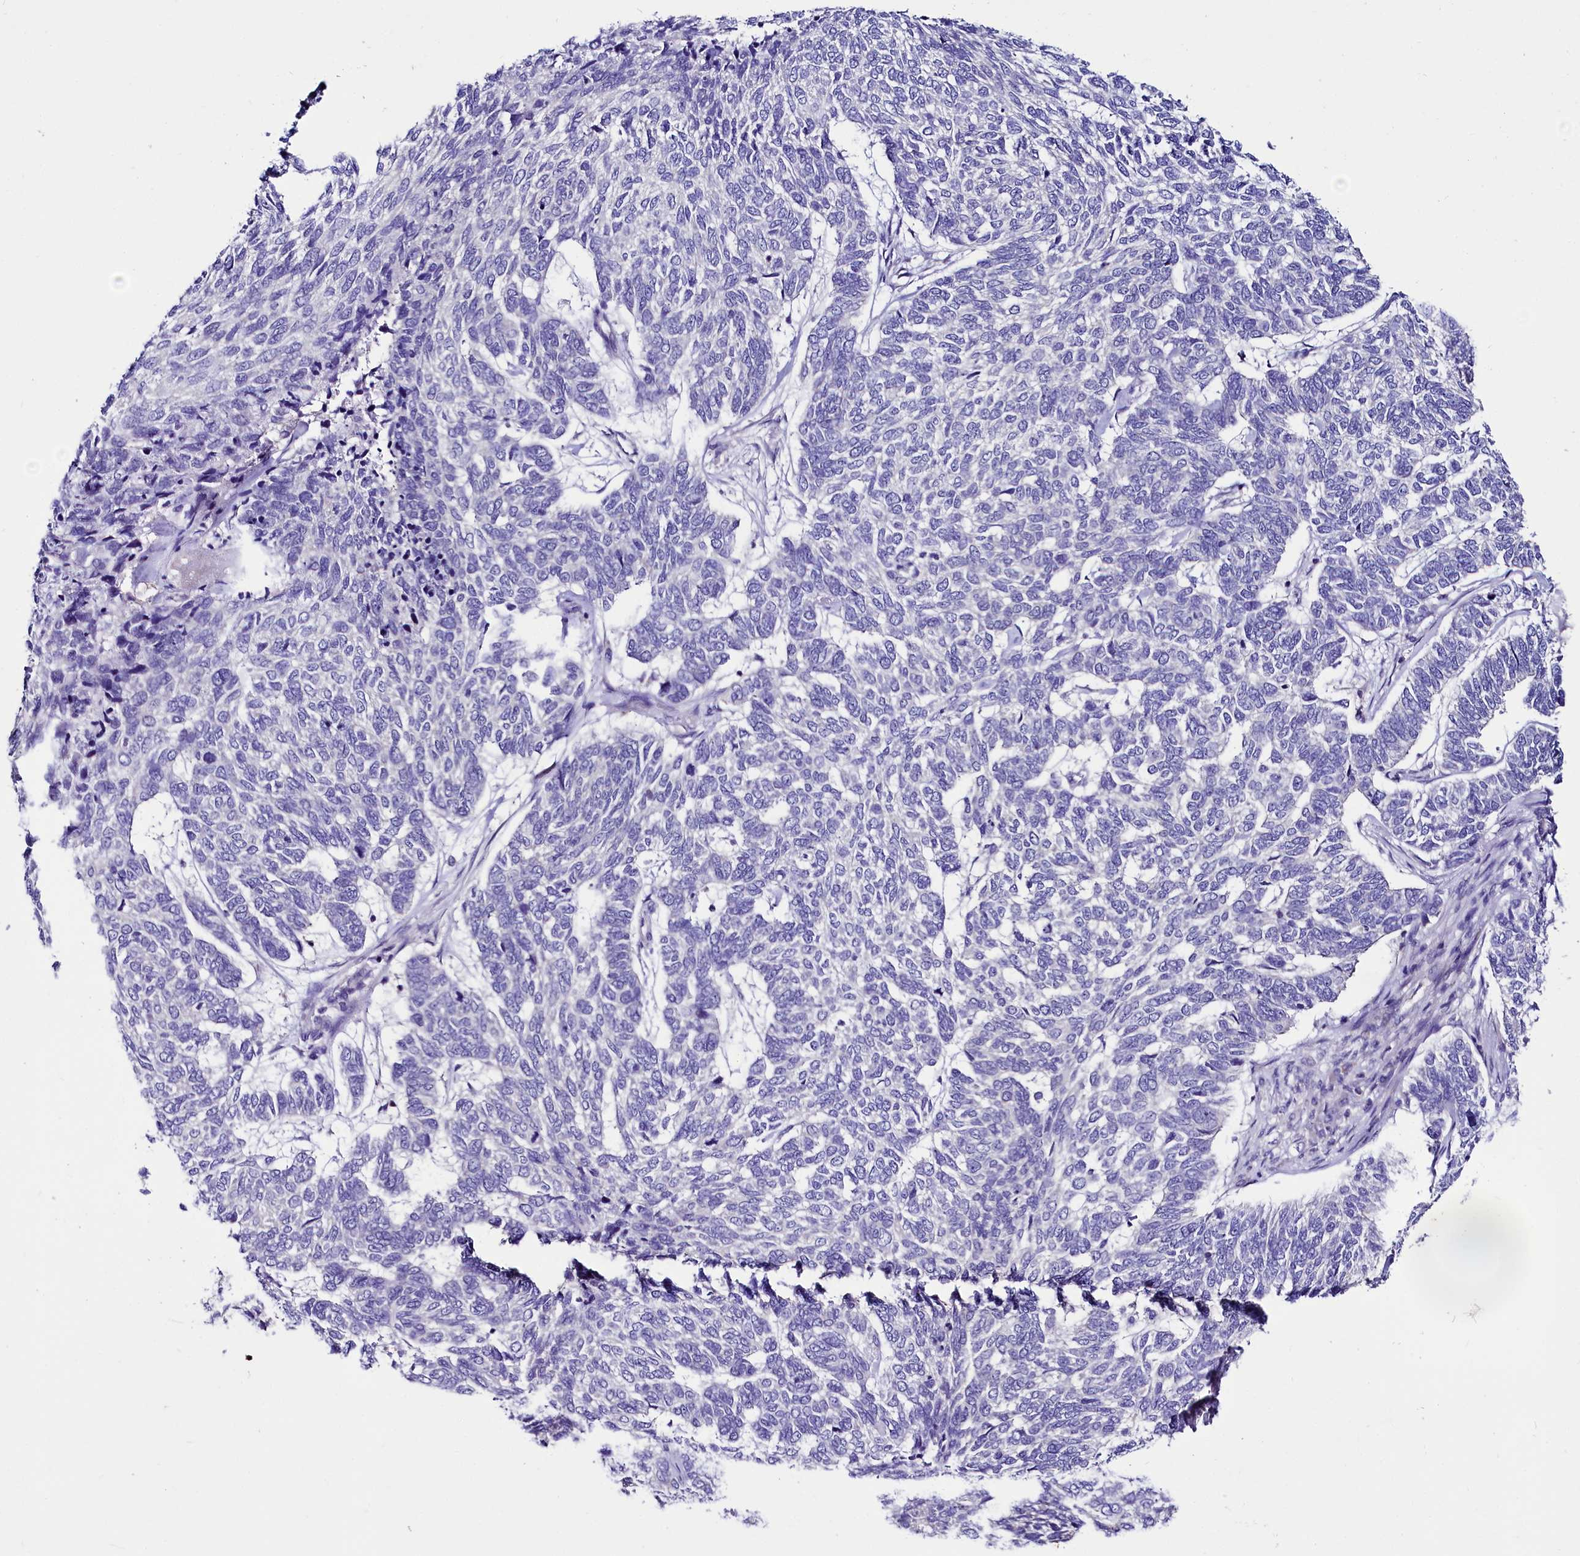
{"staining": {"intensity": "negative", "quantity": "none", "location": "none"}, "tissue": "skin cancer", "cell_type": "Tumor cells", "image_type": "cancer", "snomed": [{"axis": "morphology", "description": "Basal cell carcinoma"}, {"axis": "topography", "description": "Skin"}], "caption": "Tumor cells are negative for protein expression in human basal cell carcinoma (skin). (DAB (3,3'-diaminobenzidine) IHC with hematoxylin counter stain).", "gene": "ABHD5", "patient": {"sex": "female", "age": 65}}